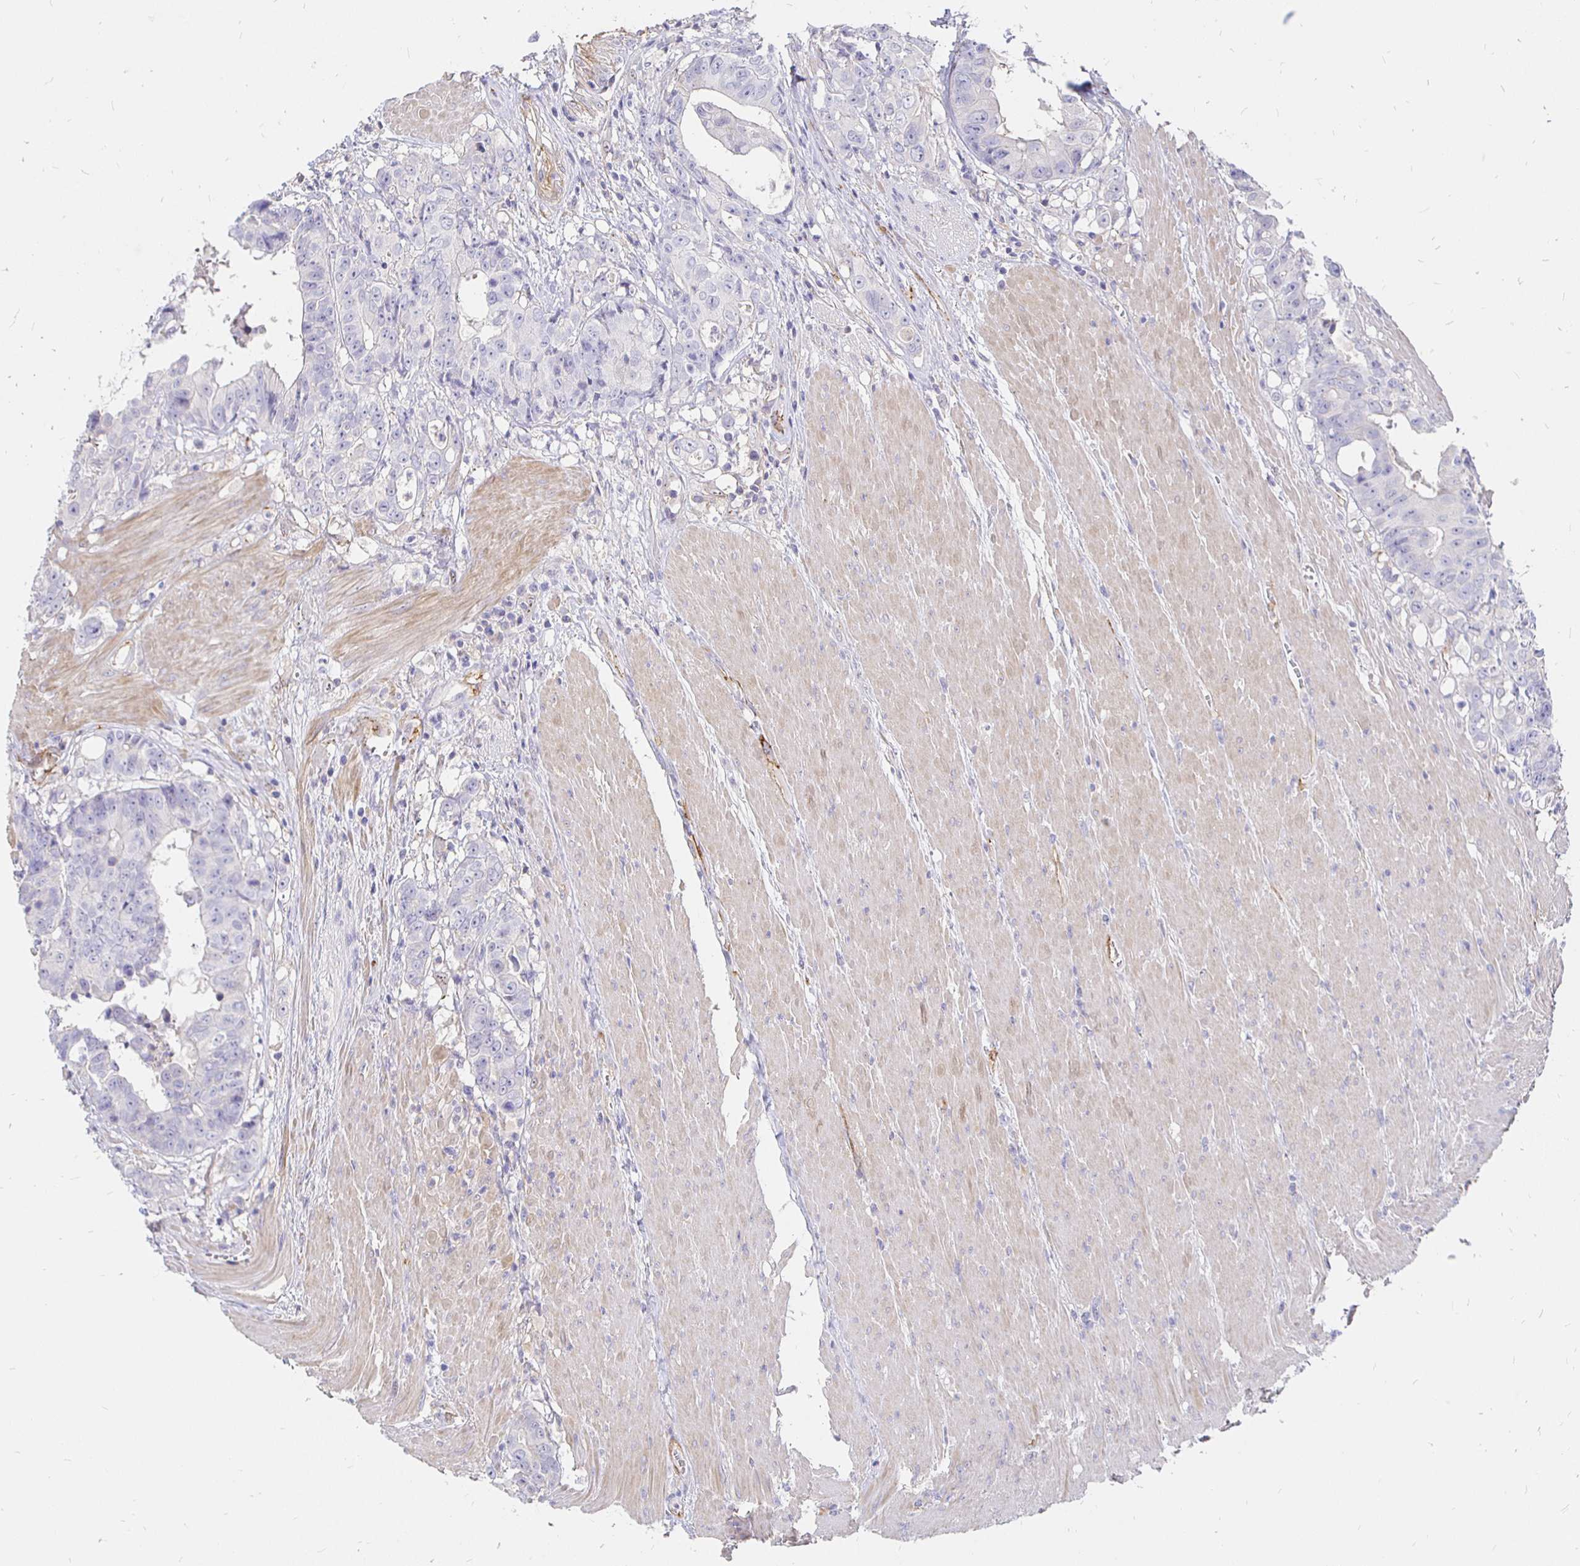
{"staining": {"intensity": "negative", "quantity": "none", "location": "none"}, "tissue": "colorectal cancer", "cell_type": "Tumor cells", "image_type": "cancer", "snomed": [{"axis": "morphology", "description": "Adenocarcinoma, NOS"}, {"axis": "topography", "description": "Rectum"}], "caption": "Immunohistochemical staining of human colorectal cancer (adenocarcinoma) demonstrates no significant positivity in tumor cells.", "gene": "PALM2AKAP2", "patient": {"sex": "female", "age": 62}}